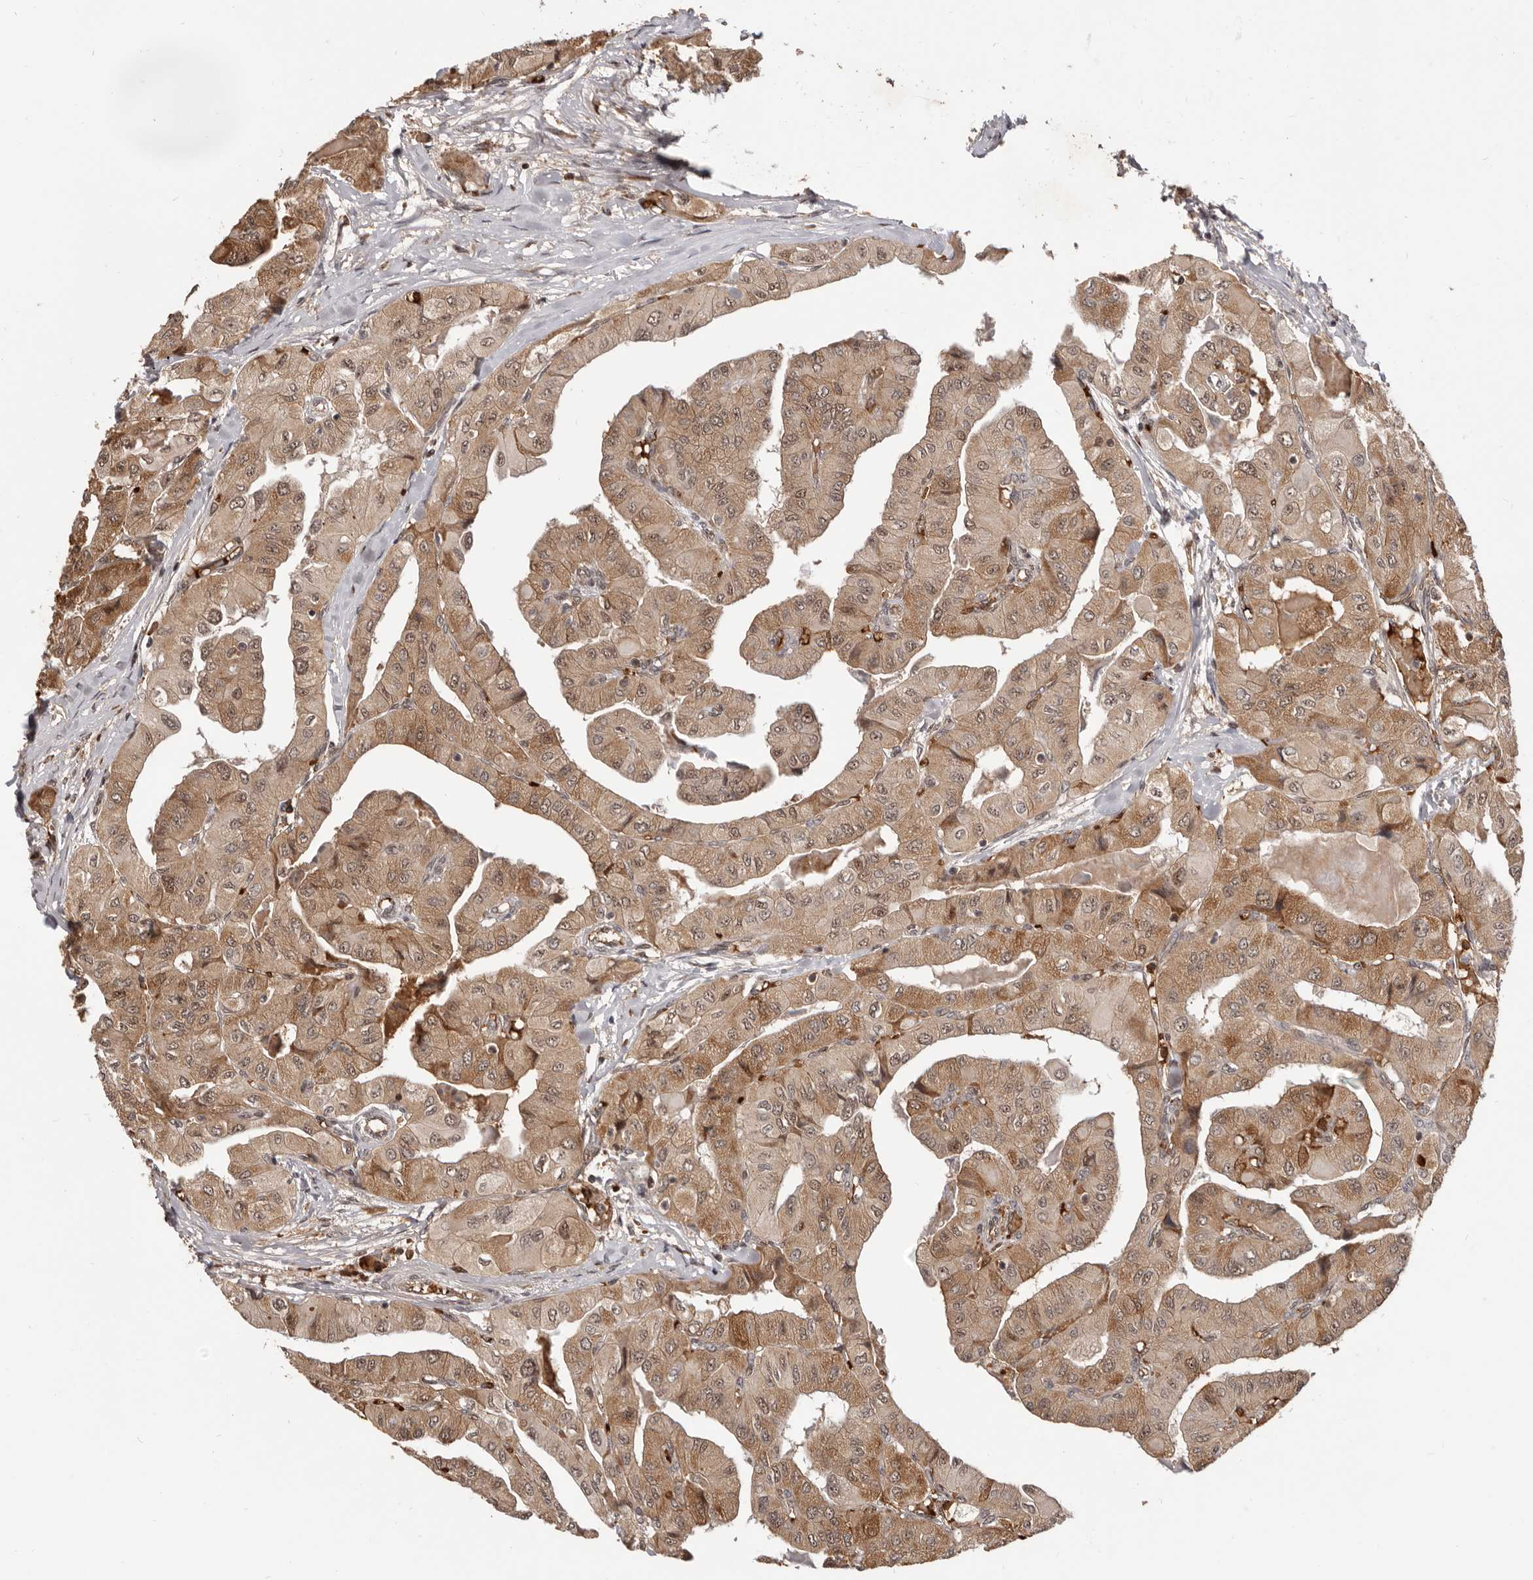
{"staining": {"intensity": "moderate", "quantity": ">75%", "location": "cytoplasmic/membranous,nuclear"}, "tissue": "thyroid cancer", "cell_type": "Tumor cells", "image_type": "cancer", "snomed": [{"axis": "morphology", "description": "Papillary adenocarcinoma, NOS"}, {"axis": "topography", "description": "Thyroid gland"}], "caption": "Protein analysis of thyroid papillary adenocarcinoma tissue exhibits moderate cytoplasmic/membranous and nuclear expression in about >75% of tumor cells.", "gene": "NCOA3", "patient": {"sex": "female", "age": 59}}